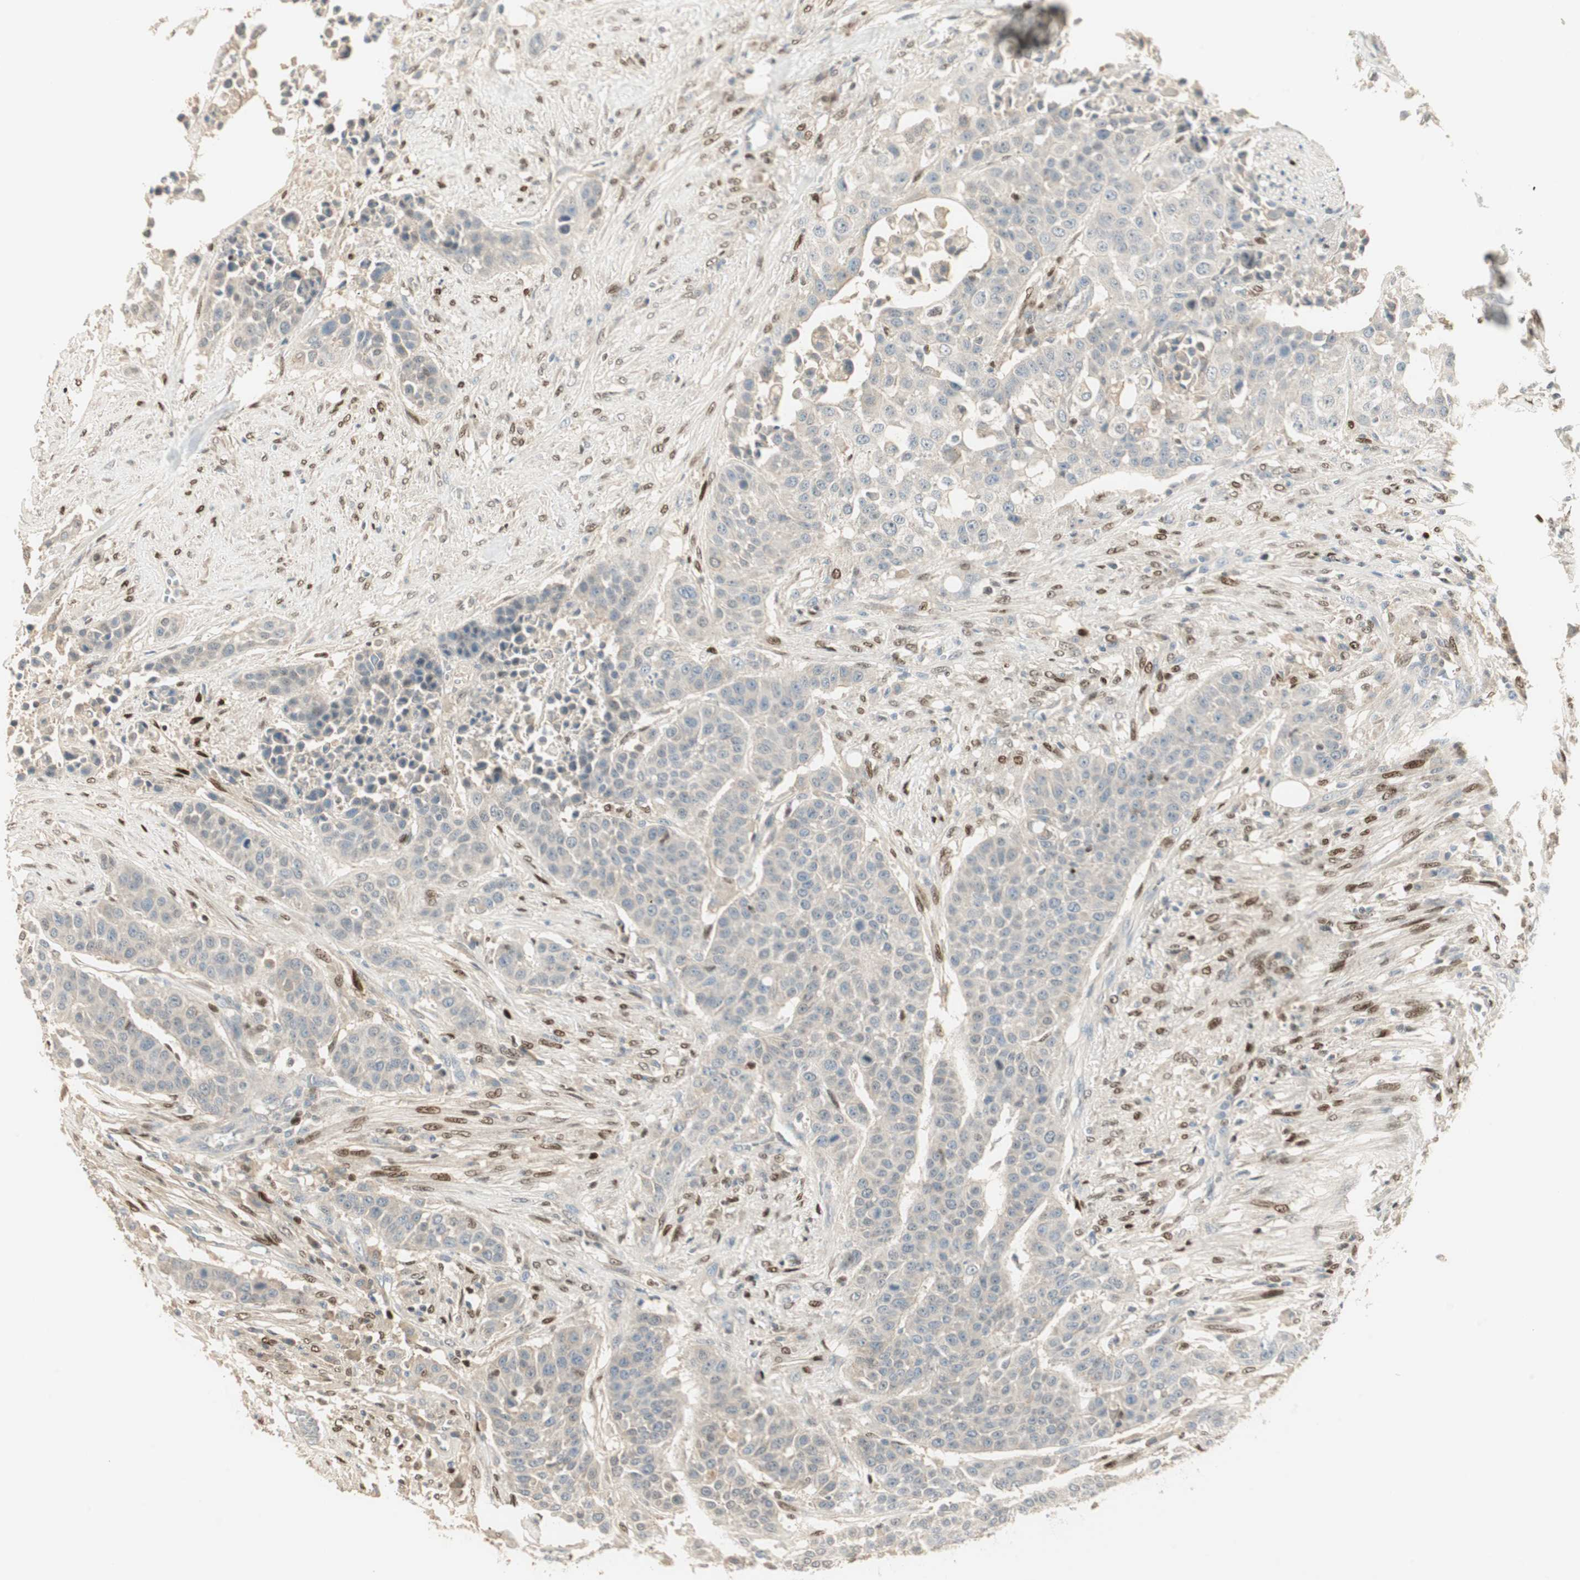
{"staining": {"intensity": "weak", "quantity": "<25%", "location": "cytoplasmic/membranous"}, "tissue": "urothelial cancer", "cell_type": "Tumor cells", "image_type": "cancer", "snomed": [{"axis": "morphology", "description": "Urothelial carcinoma, High grade"}, {"axis": "topography", "description": "Urinary bladder"}], "caption": "Urothelial cancer was stained to show a protein in brown. There is no significant staining in tumor cells.", "gene": "RUNX2", "patient": {"sex": "male", "age": 74}}